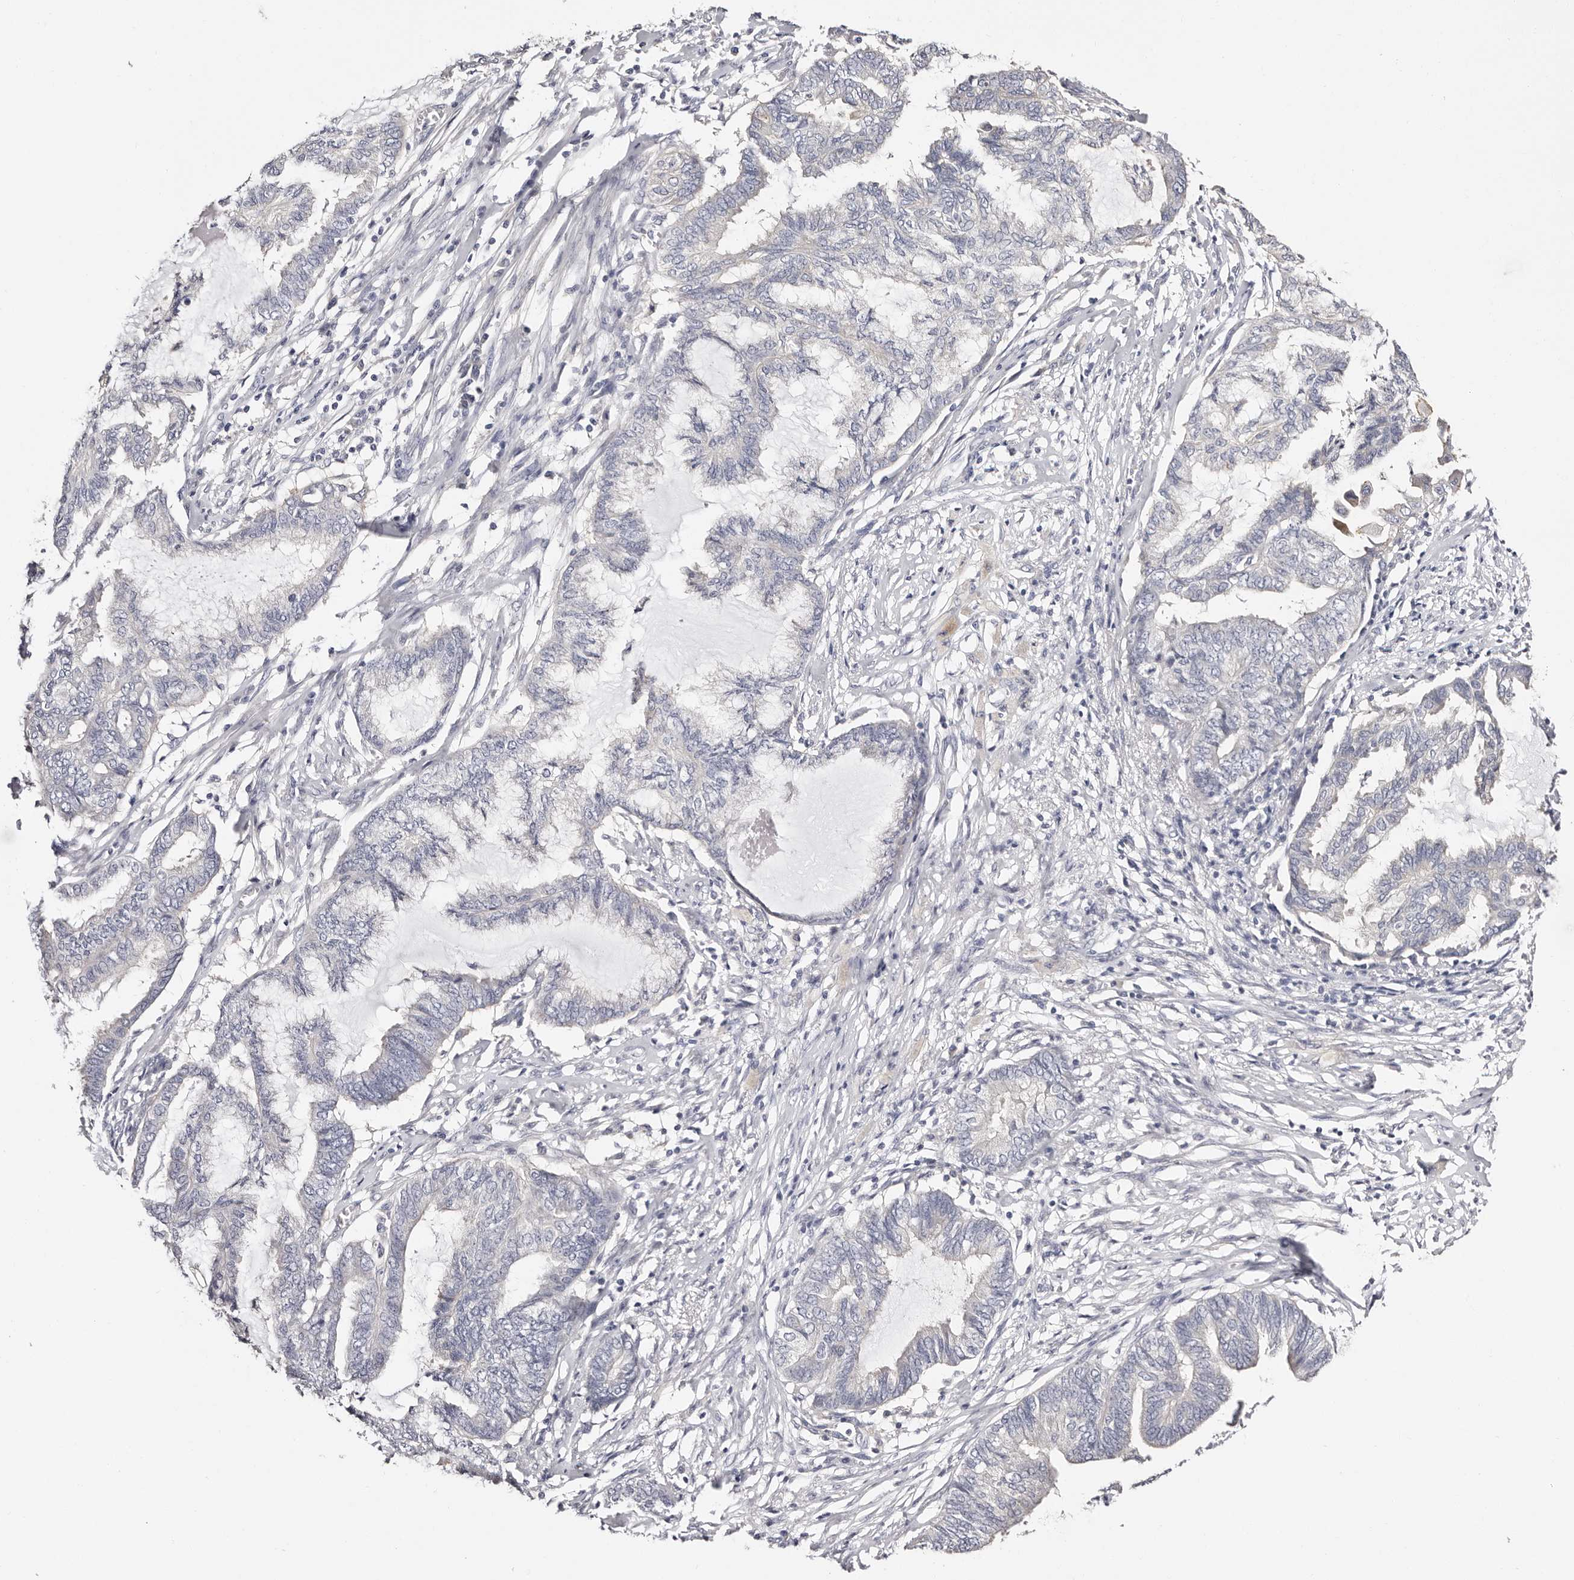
{"staining": {"intensity": "negative", "quantity": "none", "location": "none"}, "tissue": "endometrial cancer", "cell_type": "Tumor cells", "image_type": "cancer", "snomed": [{"axis": "morphology", "description": "Adenocarcinoma, NOS"}, {"axis": "topography", "description": "Endometrium"}], "caption": "A histopathology image of endometrial cancer (adenocarcinoma) stained for a protein shows no brown staining in tumor cells.", "gene": "ROM1", "patient": {"sex": "female", "age": 86}}